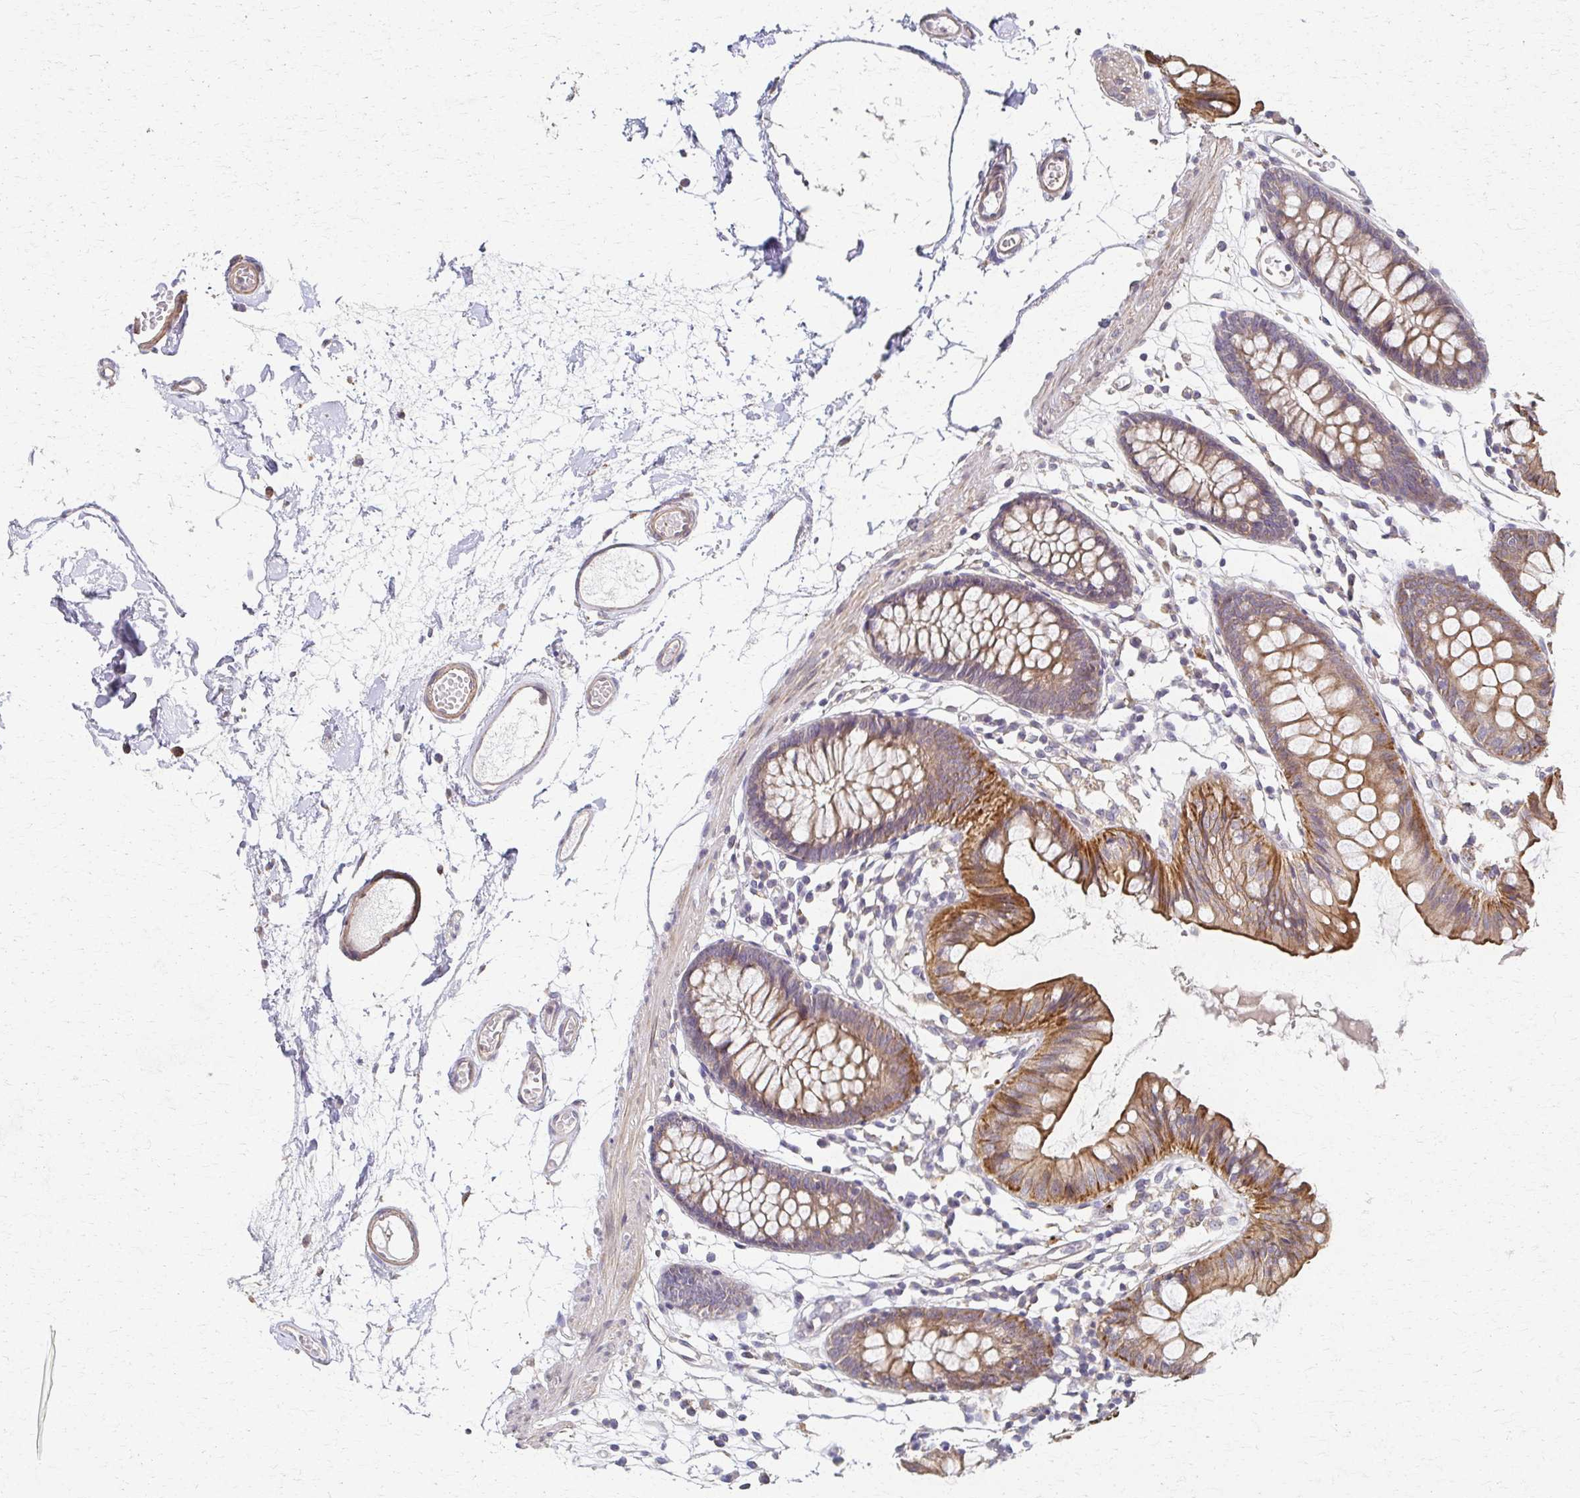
{"staining": {"intensity": "weak", "quantity": "25%-75%", "location": "cytoplasmic/membranous"}, "tissue": "colon", "cell_type": "Endothelial cells", "image_type": "normal", "snomed": [{"axis": "morphology", "description": "Normal tissue, NOS"}, {"axis": "topography", "description": "Colon"}], "caption": "DAB (3,3'-diaminobenzidine) immunohistochemical staining of benign colon shows weak cytoplasmic/membranous protein staining in about 25%-75% of endothelial cells. Using DAB (3,3'-diaminobenzidine) (brown) and hematoxylin (blue) stains, captured at high magnification using brightfield microscopy.", "gene": "EOLA1", "patient": {"sex": "female", "age": 84}}